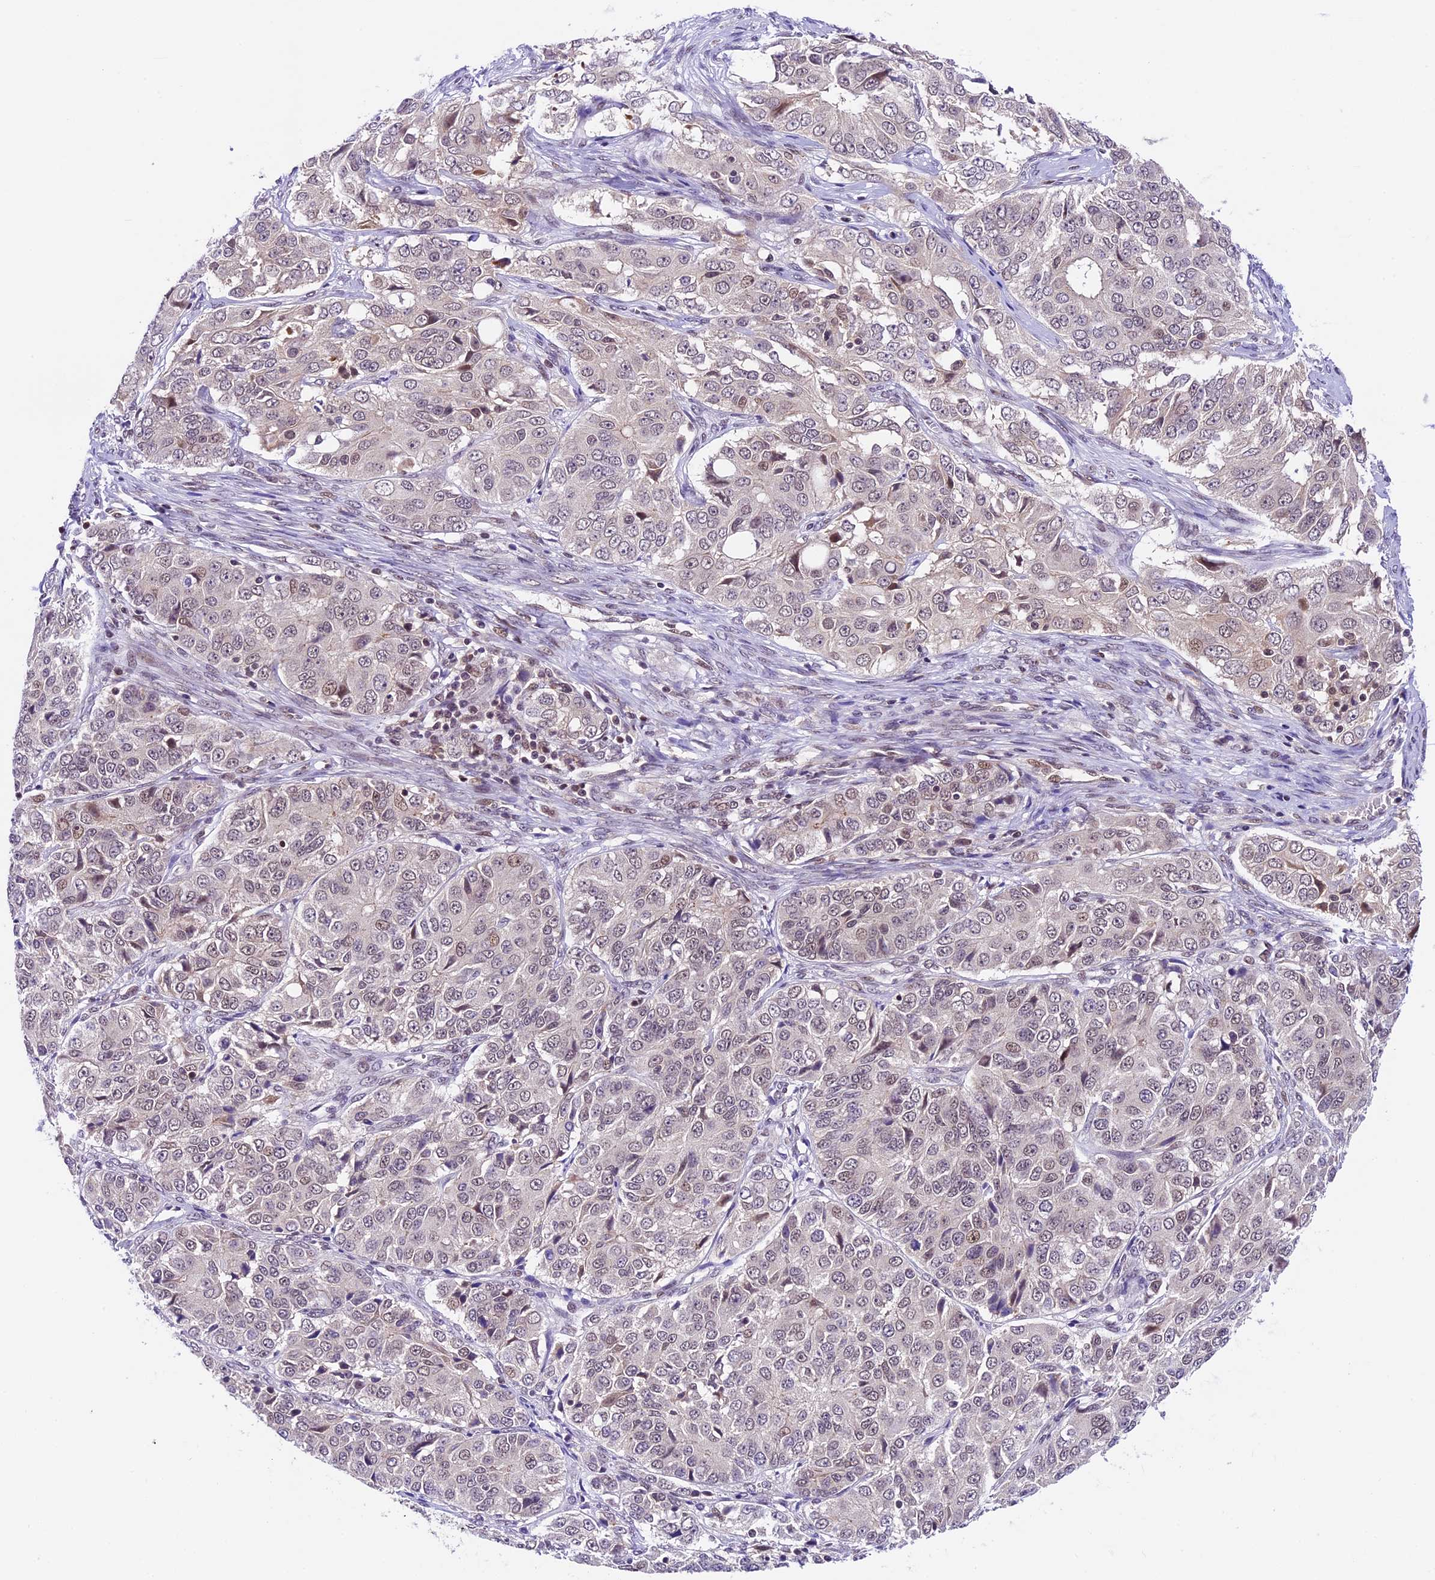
{"staining": {"intensity": "weak", "quantity": "<25%", "location": "nuclear"}, "tissue": "ovarian cancer", "cell_type": "Tumor cells", "image_type": "cancer", "snomed": [{"axis": "morphology", "description": "Carcinoma, endometroid"}, {"axis": "topography", "description": "Ovary"}], "caption": "The photomicrograph demonstrates no significant positivity in tumor cells of ovarian cancer. (DAB (3,3'-diaminobenzidine) IHC, high magnification).", "gene": "SHKBP1", "patient": {"sex": "female", "age": 51}}